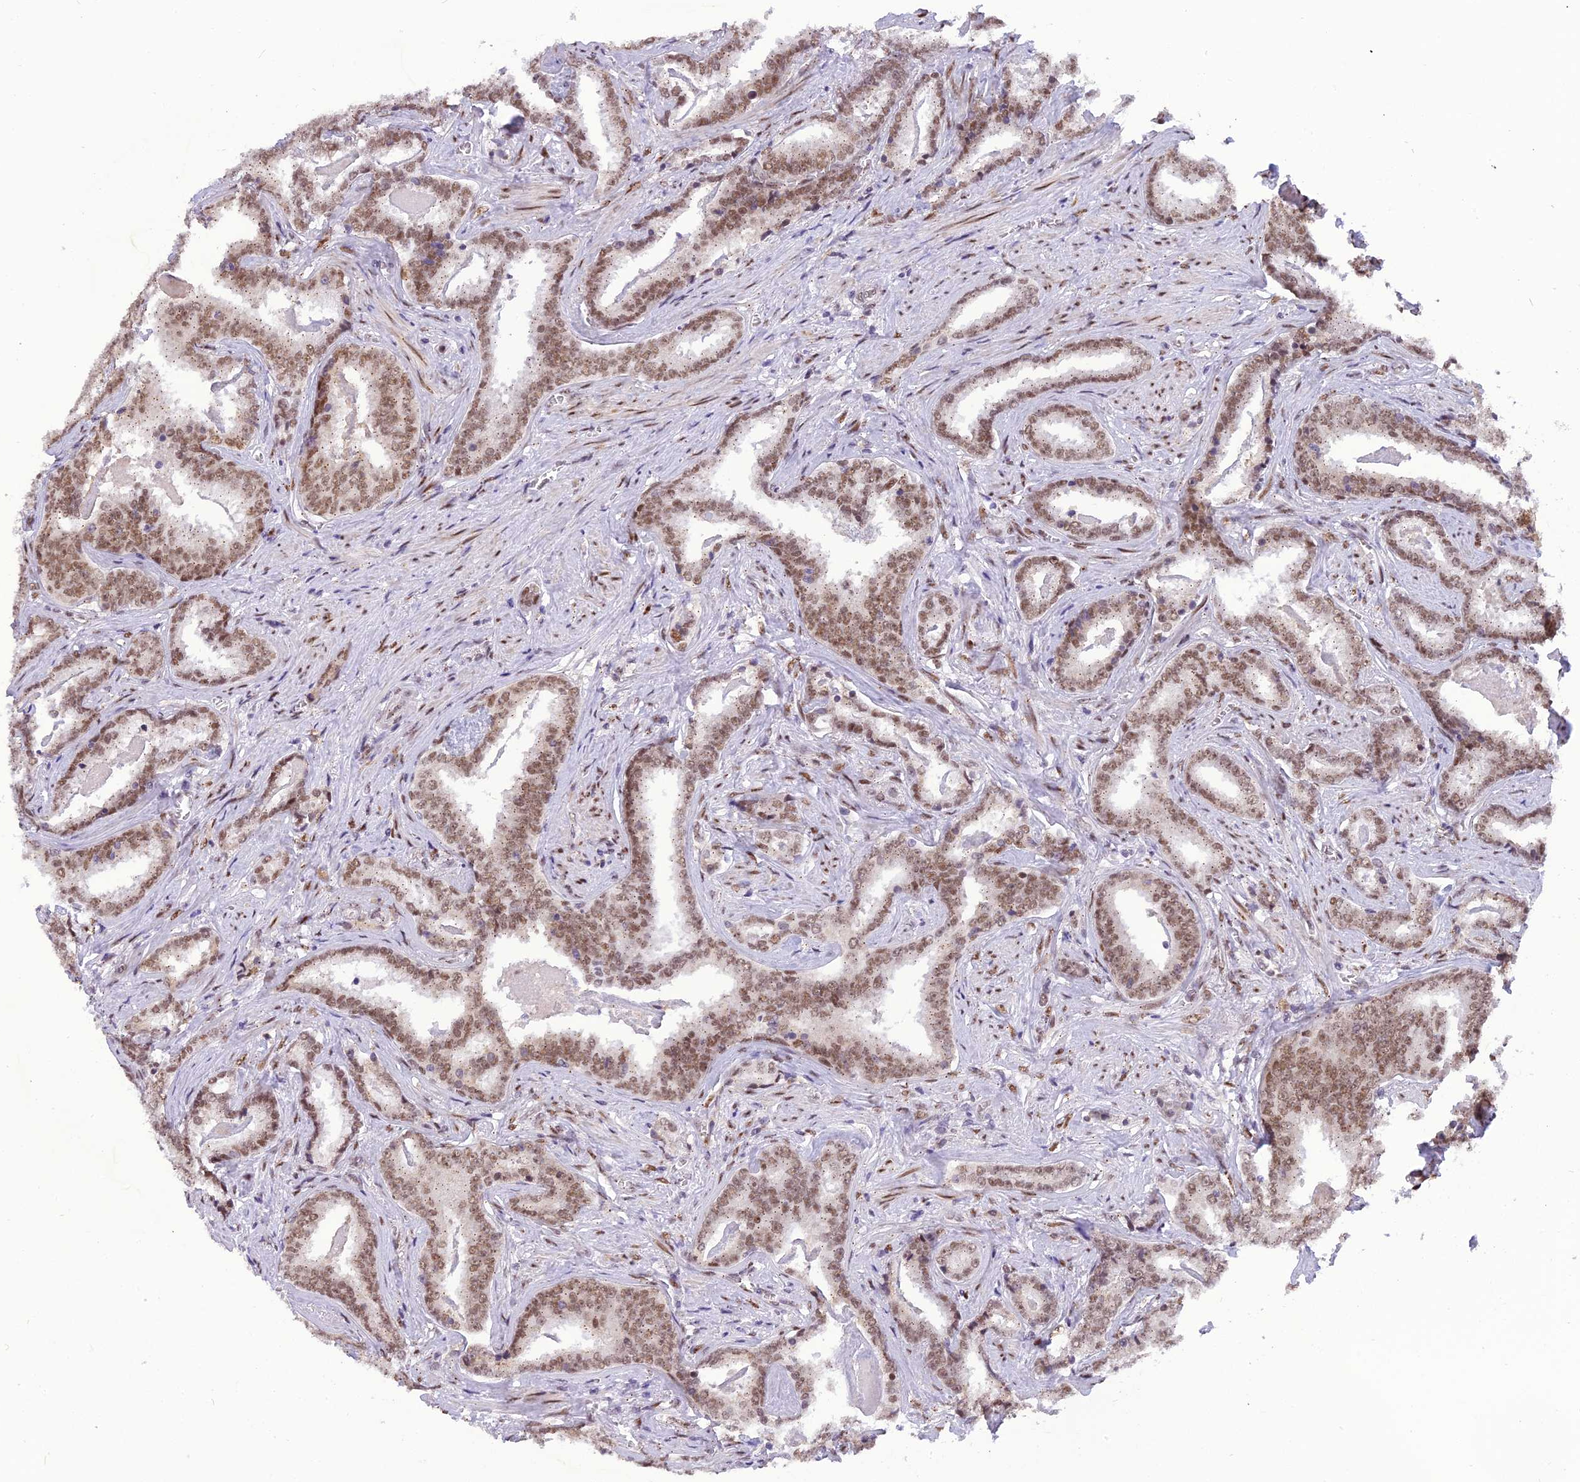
{"staining": {"intensity": "moderate", "quantity": ">75%", "location": "nuclear"}, "tissue": "prostate cancer", "cell_type": "Tumor cells", "image_type": "cancer", "snomed": [{"axis": "morphology", "description": "Adenocarcinoma, High grade"}, {"axis": "topography", "description": "Prostate"}], "caption": "A medium amount of moderate nuclear staining is present in about >75% of tumor cells in high-grade adenocarcinoma (prostate) tissue.", "gene": "IRF2BP1", "patient": {"sex": "male", "age": 67}}